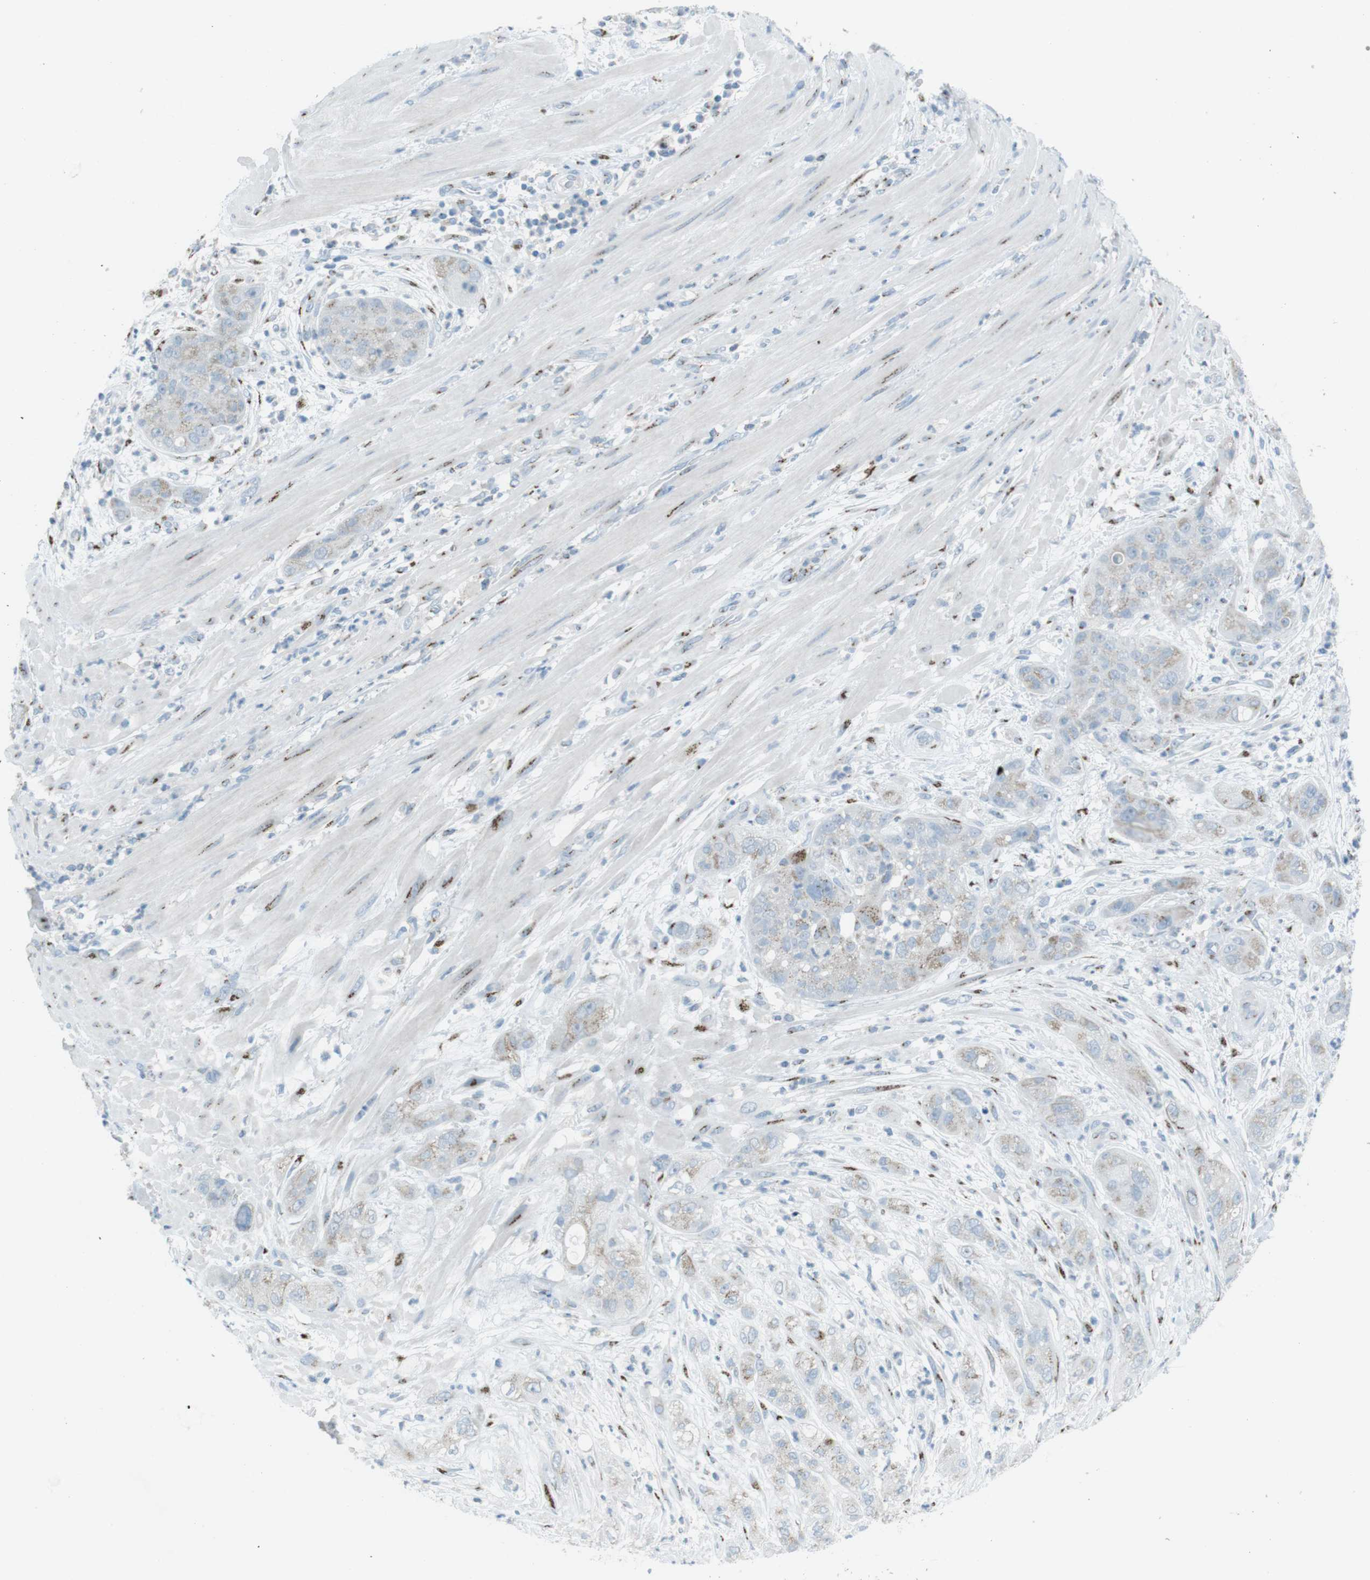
{"staining": {"intensity": "weak", "quantity": "25%-75%", "location": "cytoplasmic/membranous"}, "tissue": "pancreatic cancer", "cell_type": "Tumor cells", "image_type": "cancer", "snomed": [{"axis": "morphology", "description": "Adenocarcinoma, NOS"}, {"axis": "topography", "description": "Pancreas"}], "caption": "An immunohistochemistry (IHC) image of neoplastic tissue is shown. Protein staining in brown shows weak cytoplasmic/membranous positivity in pancreatic adenocarcinoma within tumor cells.", "gene": "TXNDC15", "patient": {"sex": "female", "age": 78}}